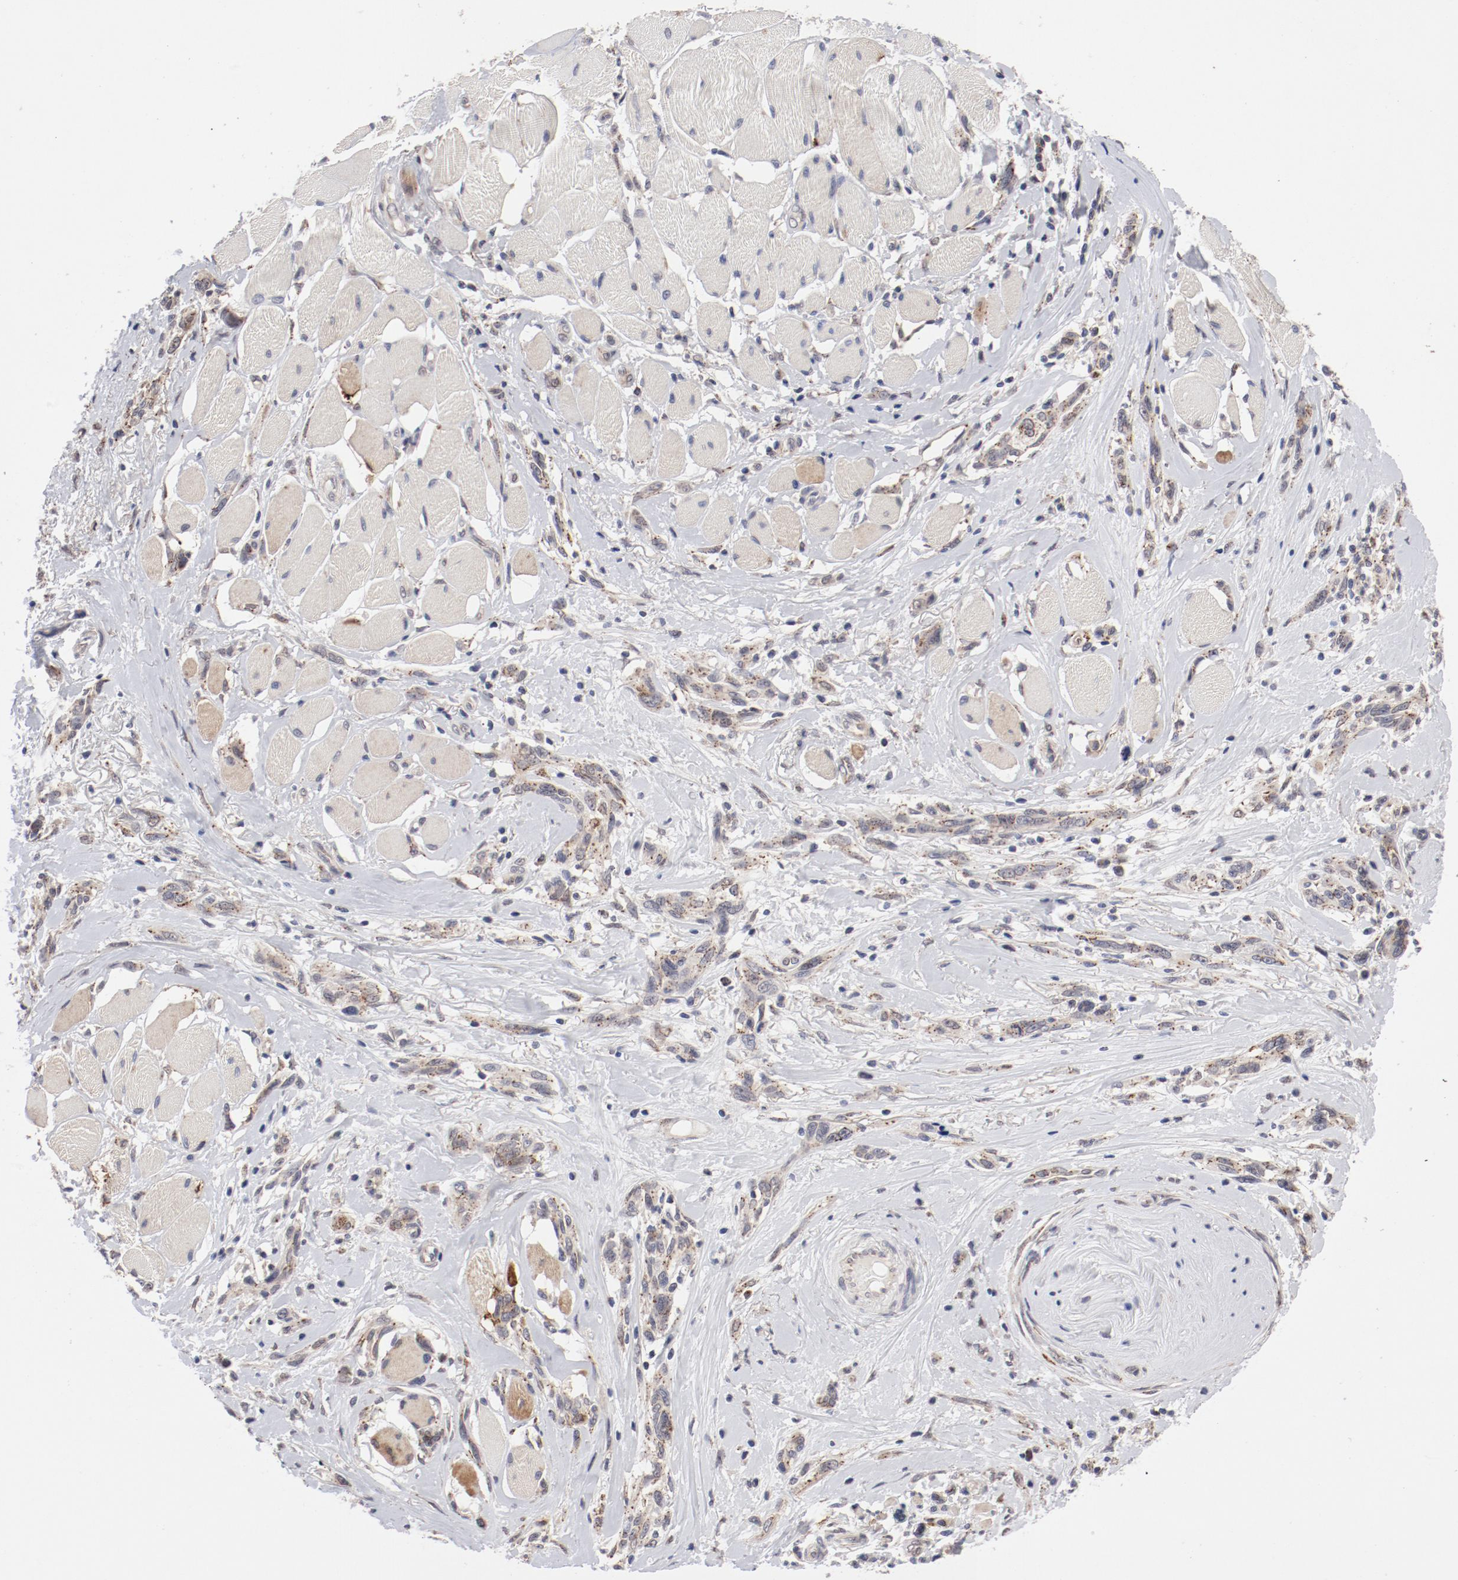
{"staining": {"intensity": "weak", "quantity": "25%-75%", "location": "cytoplasmic/membranous"}, "tissue": "melanoma", "cell_type": "Tumor cells", "image_type": "cancer", "snomed": [{"axis": "morphology", "description": "Malignant melanoma, NOS"}, {"axis": "topography", "description": "Skin"}], "caption": "Weak cytoplasmic/membranous protein positivity is seen in approximately 25%-75% of tumor cells in melanoma.", "gene": "RPL12", "patient": {"sex": "male", "age": 91}}